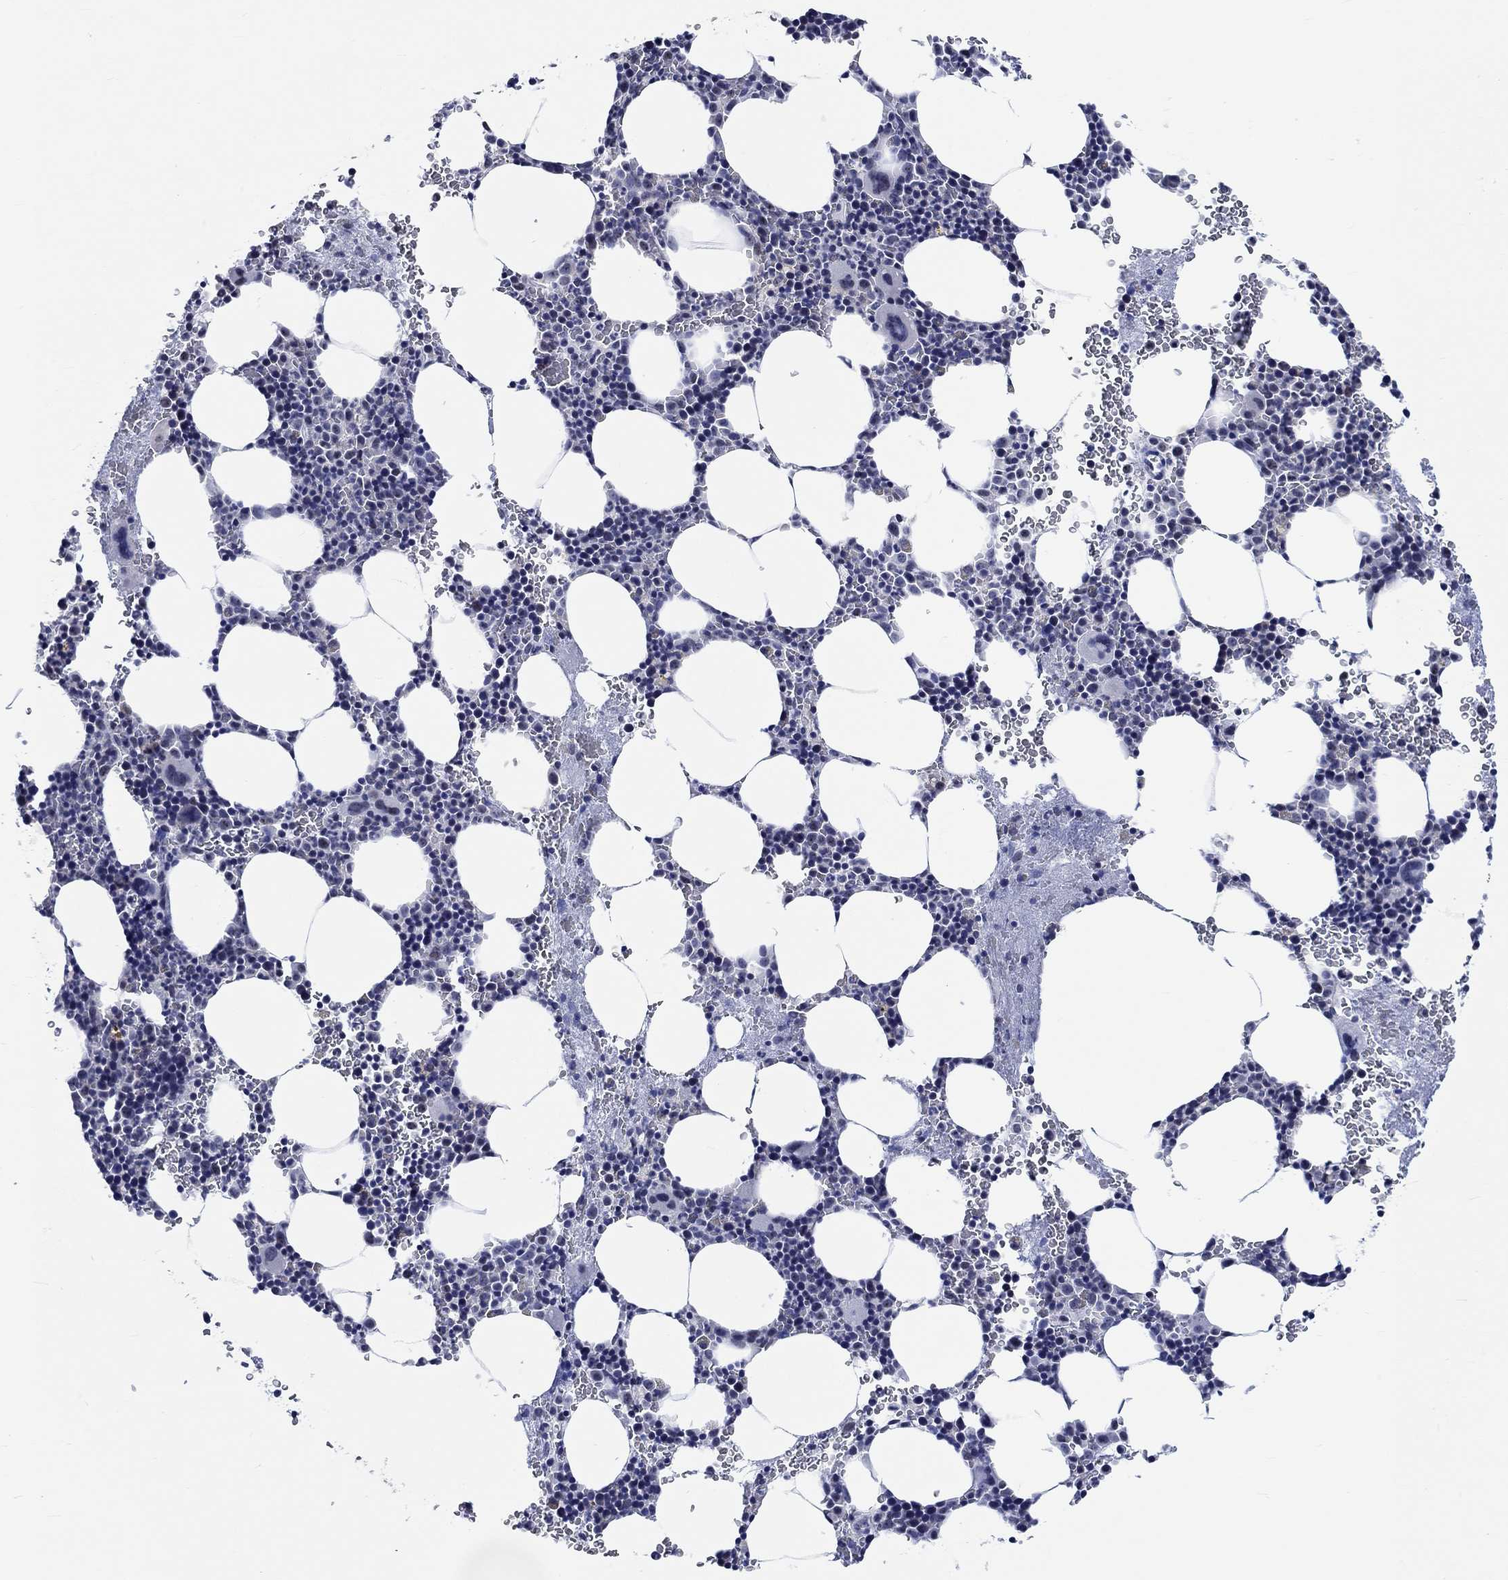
{"staining": {"intensity": "negative", "quantity": "none", "location": "none"}, "tissue": "bone marrow", "cell_type": "Hematopoietic cells", "image_type": "normal", "snomed": [{"axis": "morphology", "description": "Normal tissue, NOS"}, {"axis": "topography", "description": "Bone marrow"}], "caption": "There is no significant positivity in hematopoietic cells of bone marrow. The staining is performed using DAB brown chromogen with nuclei counter-stained in using hematoxylin.", "gene": "ZNF446", "patient": {"sex": "male", "age": 50}}